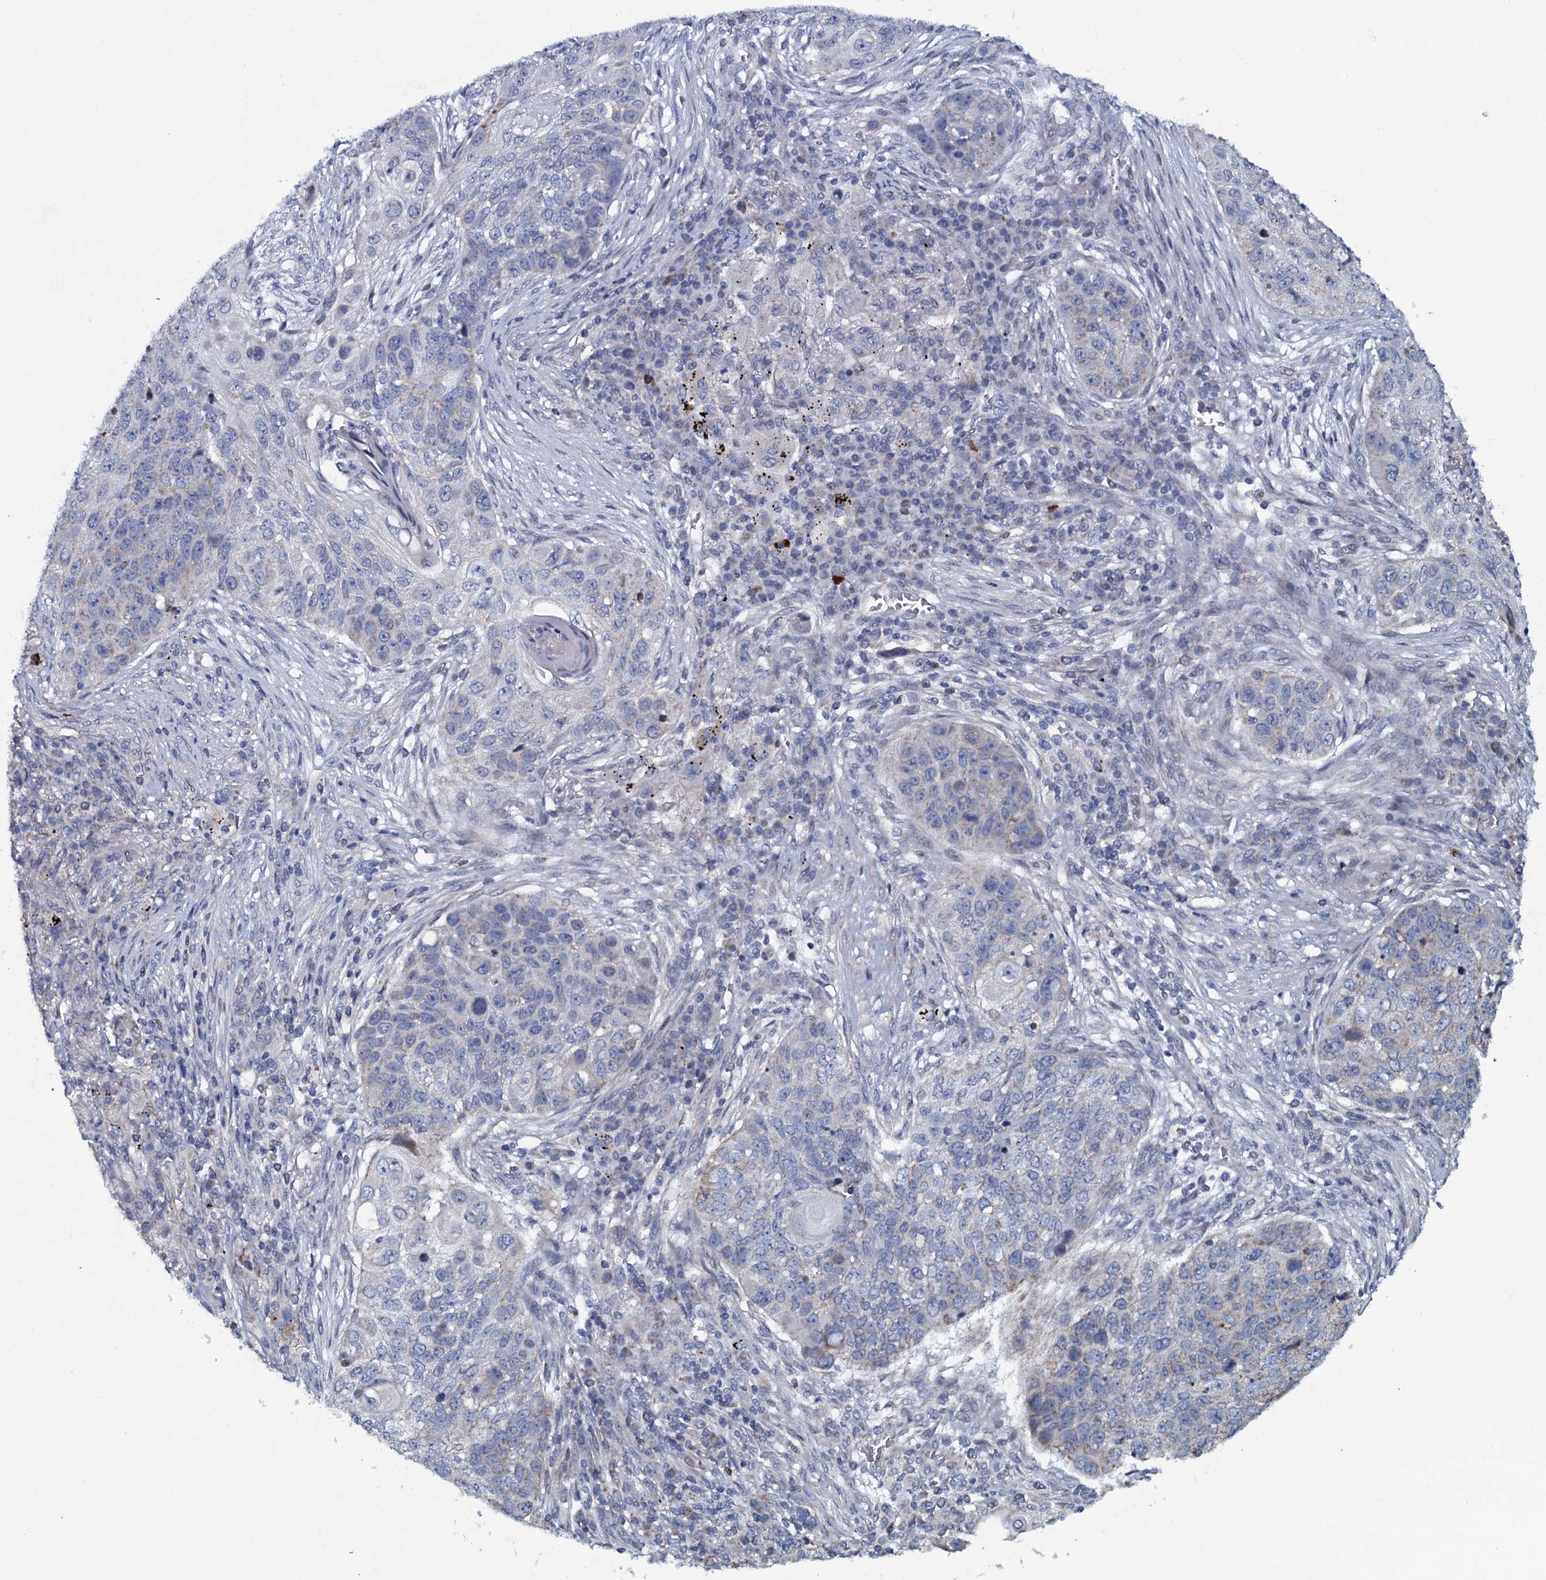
{"staining": {"intensity": "negative", "quantity": "none", "location": "none"}, "tissue": "lung cancer", "cell_type": "Tumor cells", "image_type": "cancer", "snomed": [{"axis": "morphology", "description": "Squamous cell carcinoma, NOS"}, {"axis": "topography", "description": "Lung"}], "caption": "The immunohistochemistry (IHC) image has no significant expression in tumor cells of lung cancer tissue.", "gene": "KCTD4", "patient": {"sex": "female", "age": 63}}